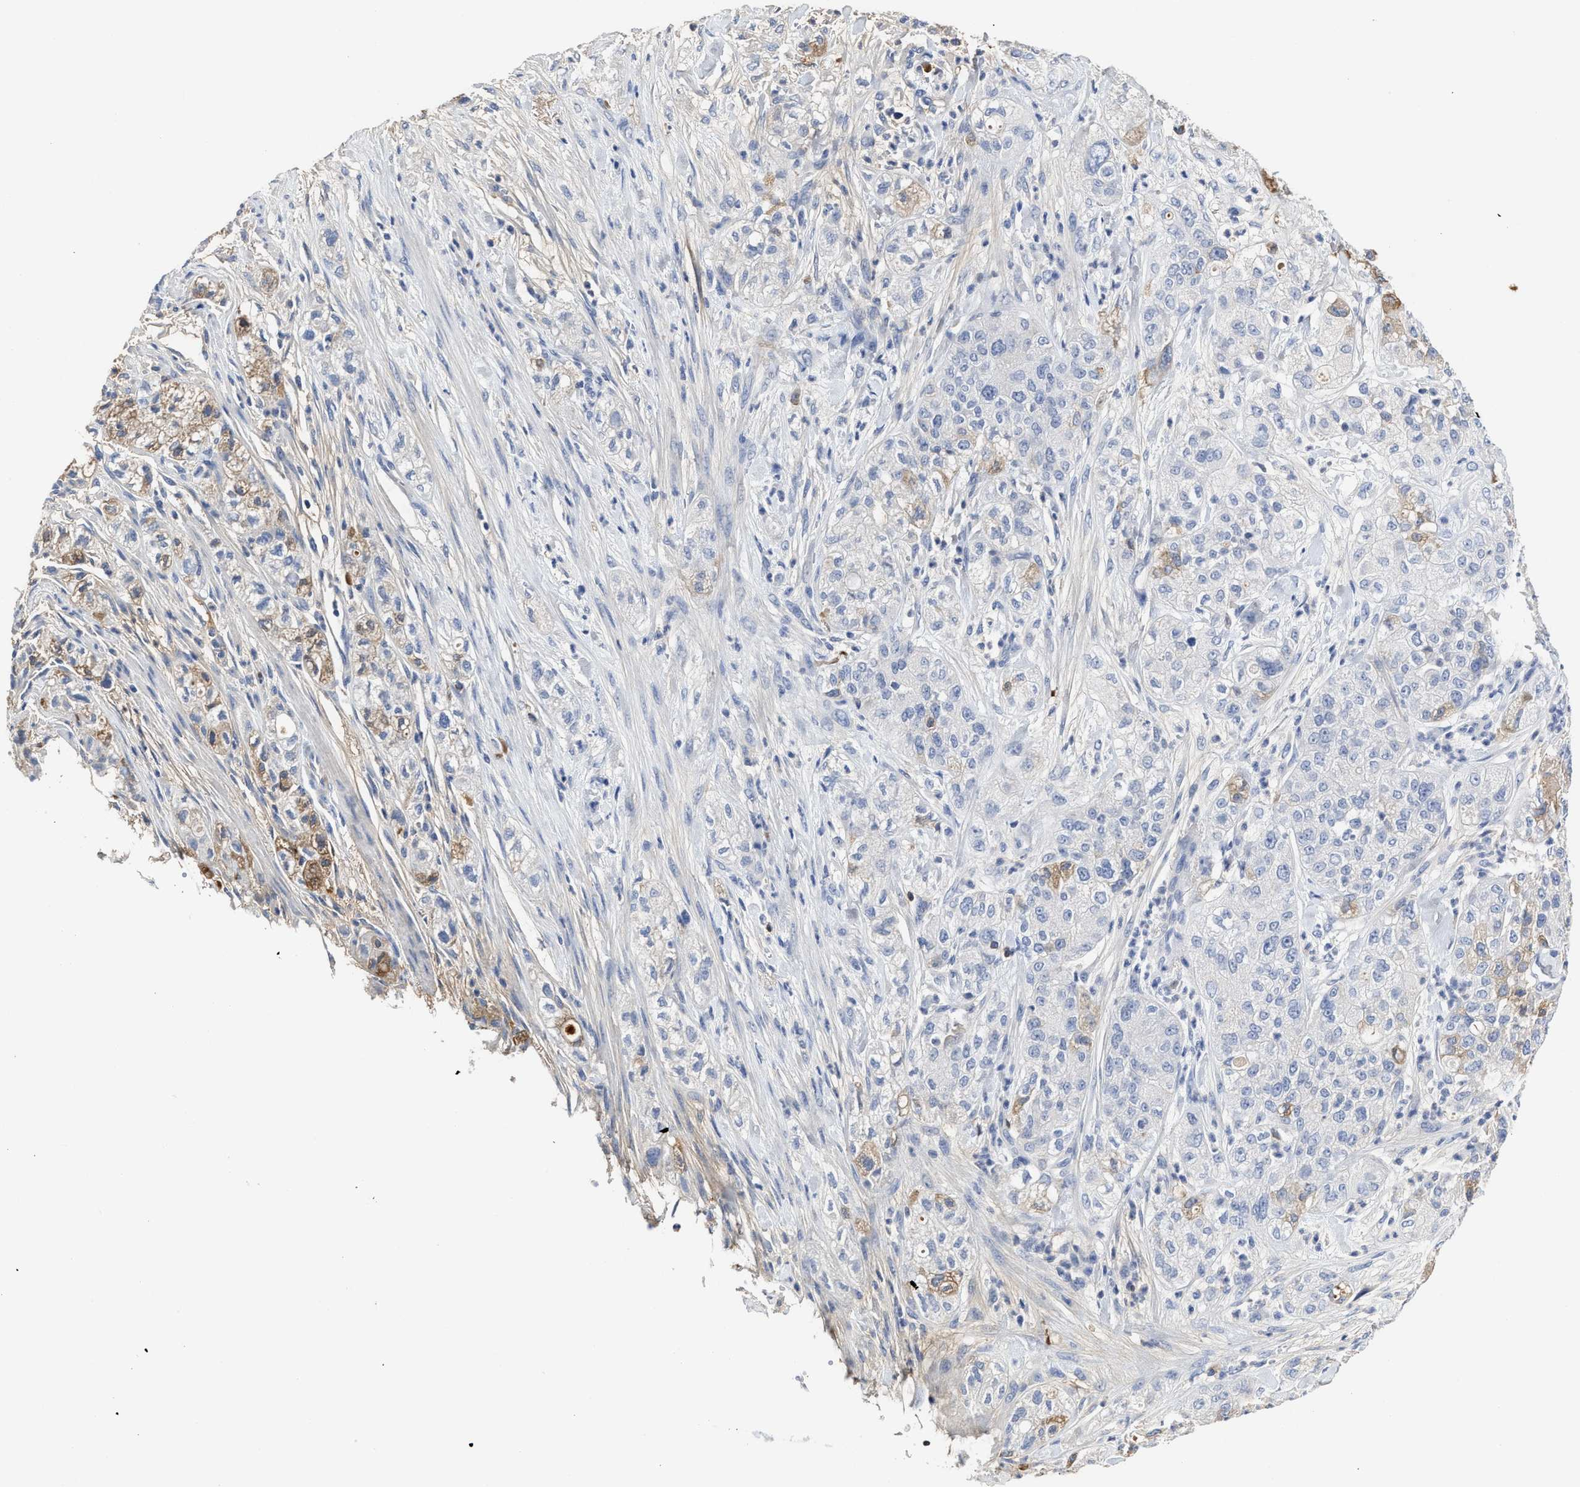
{"staining": {"intensity": "negative", "quantity": "none", "location": "none"}, "tissue": "pancreatic cancer", "cell_type": "Tumor cells", "image_type": "cancer", "snomed": [{"axis": "morphology", "description": "Adenocarcinoma, NOS"}, {"axis": "topography", "description": "Pancreas"}], "caption": "High power microscopy histopathology image of an IHC photomicrograph of adenocarcinoma (pancreatic), revealing no significant staining in tumor cells. (DAB (3,3'-diaminobenzidine) immunohistochemistry (IHC) visualized using brightfield microscopy, high magnification).", "gene": "C2", "patient": {"sex": "female", "age": 78}}